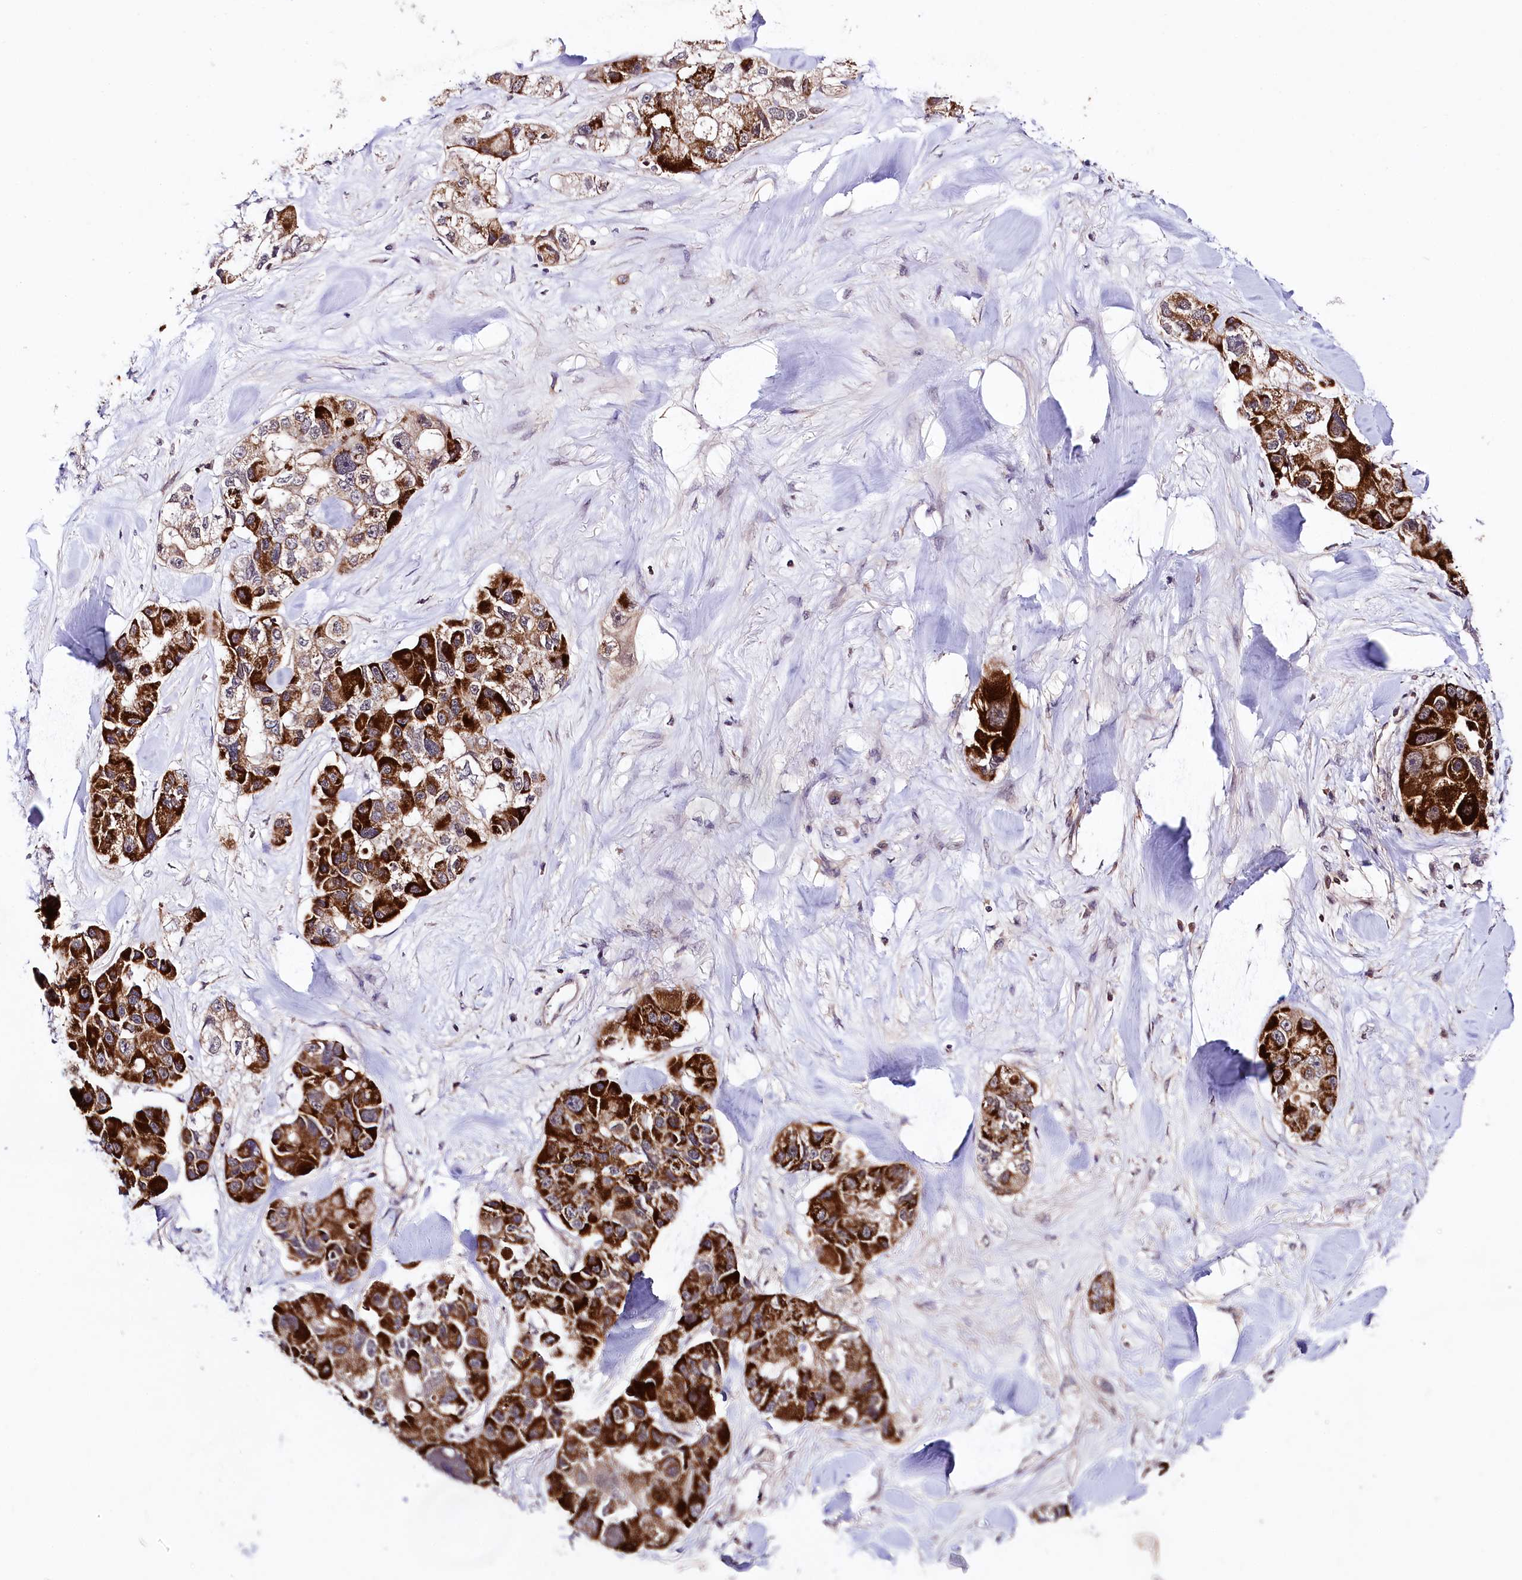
{"staining": {"intensity": "strong", "quantity": ">75%", "location": "cytoplasmic/membranous"}, "tissue": "lung cancer", "cell_type": "Tumor cells", "image_type": "cancer", "snomed": [{"axis": "morphology", "description": "Adenocarcinoma, NOS"}, {"axis": "topography", "description": "Lung"}], "caption": "Immunohistochemistry histopathology image of neoplastic tissue: lung cancer stained using immunohistochemistry (IHC) reveals high levels of strong protein expression localized specifically in the cytoplasmic/membranous of tumor cells, appearing as a cytoplasmic/membranous brown color.", "gene": "TAFAZZIN", "patient": {"sex": "female", "age": 54}}